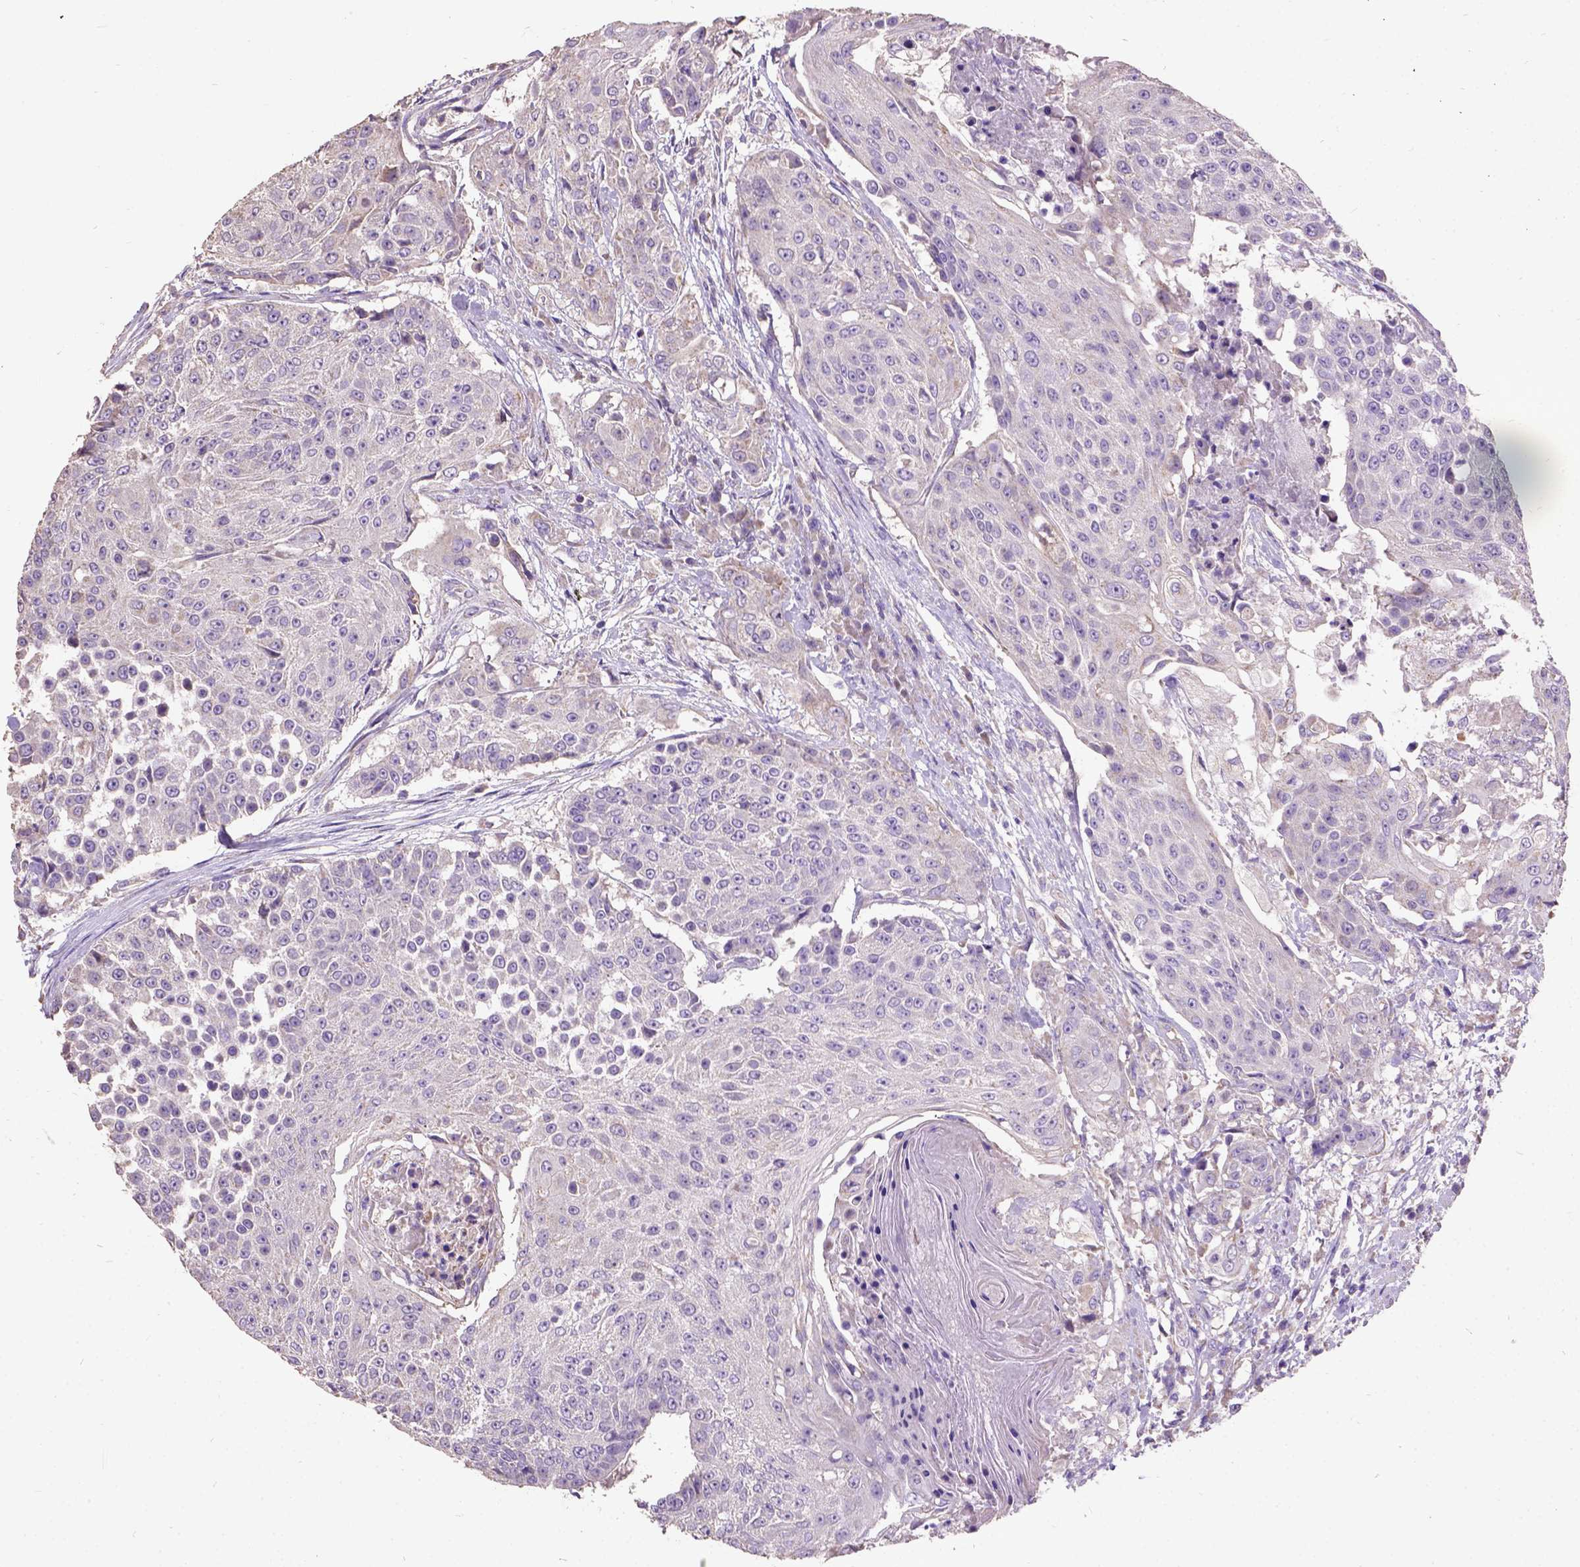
{"staining": {"intensity": "negative", "quantity": "none", "location": "none"}, "tissue": "urothelial cancer", "cell_type": "Tumor cells", "image_type": "cancer", "snomed": [{"axis": "morphology", "description": "Urothelial carcinoma, High grade"}, {"axis": "topography", "description": "Urinary bladder"}], "caption": "Immunohistochemistry of urothelial cancer displays no expression in tumor cells.", "gene": "DQX1", "patient": {"sex": "female", "age": 63}}